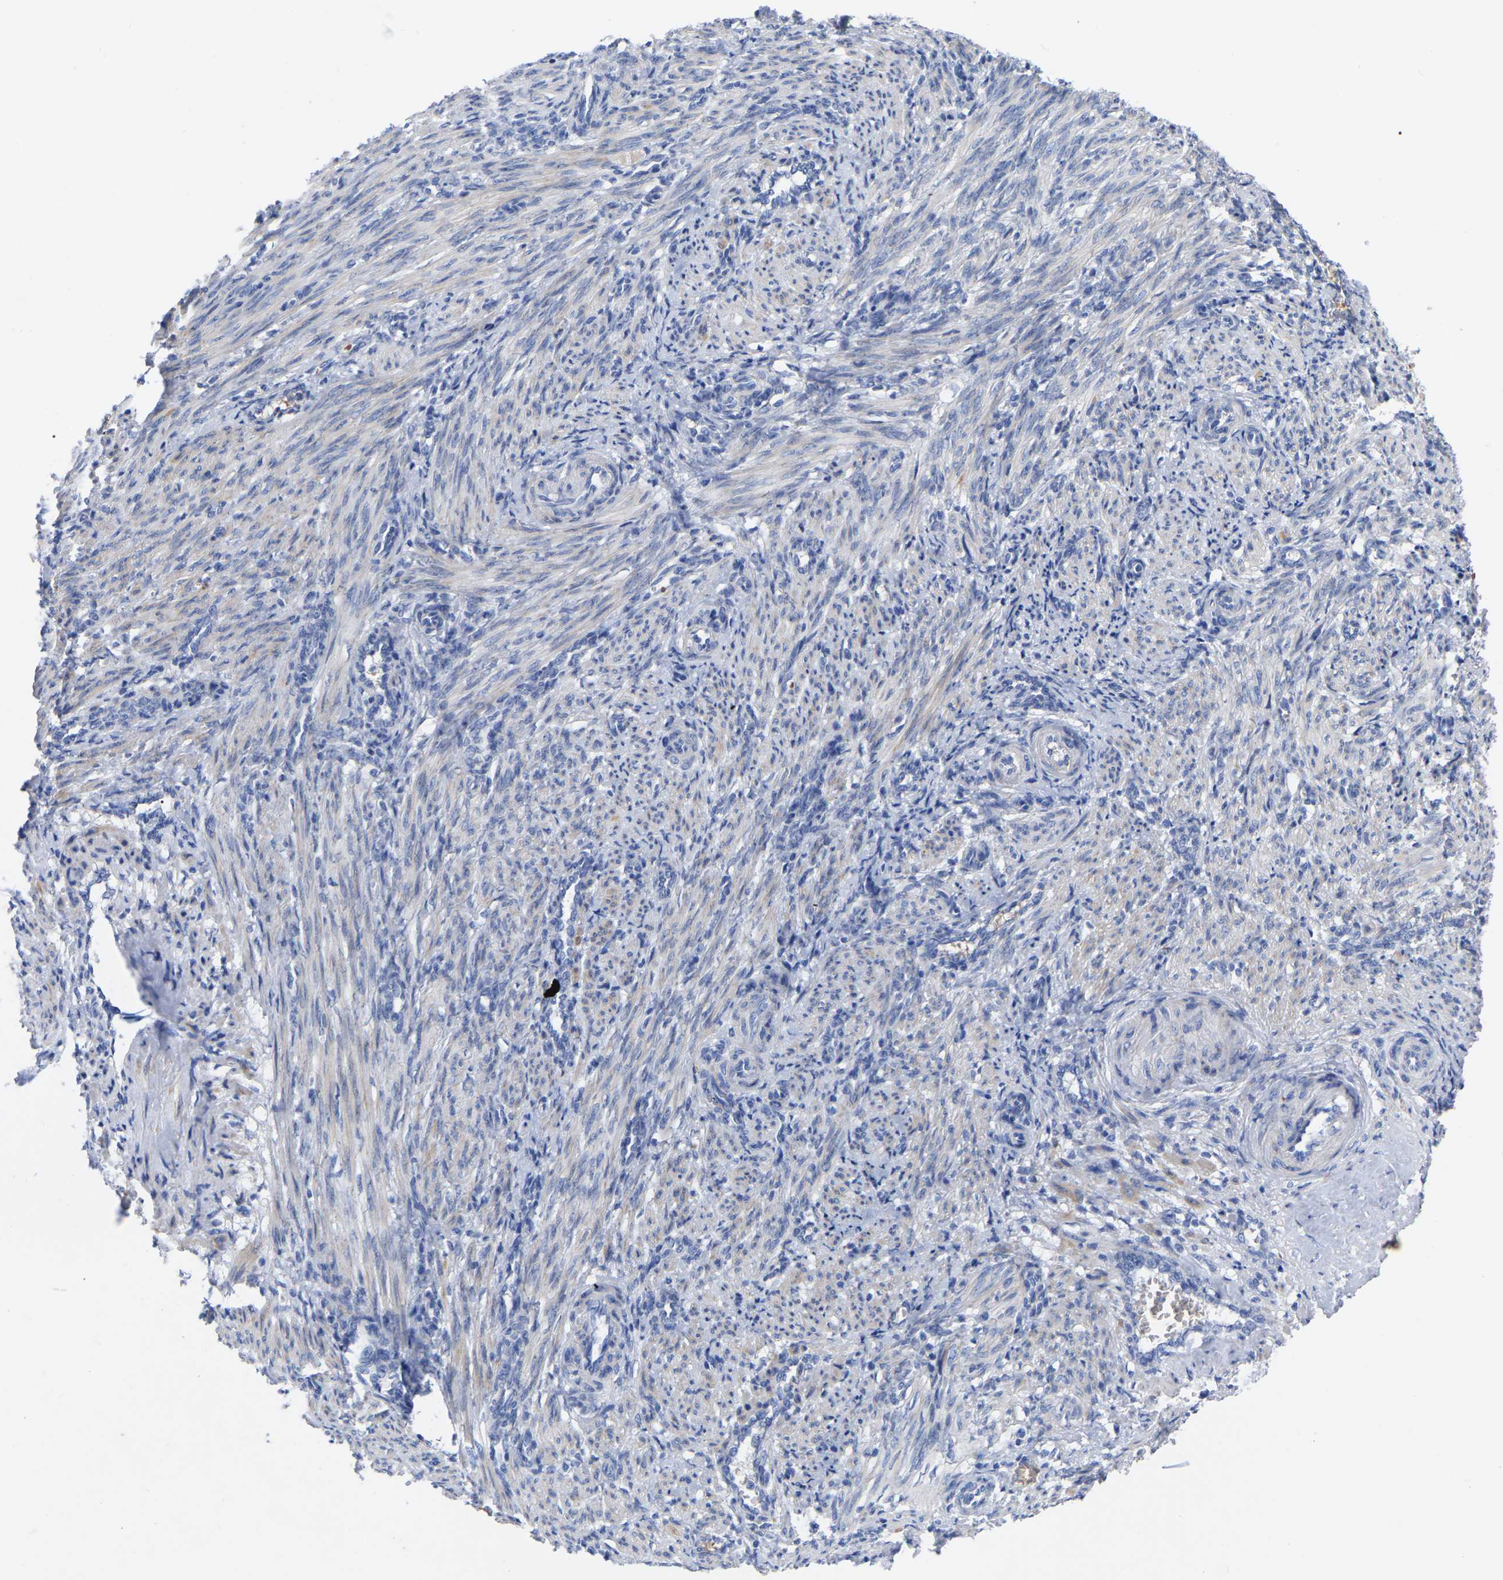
{"staining": {"intensity": "weak", "quantity": "25%-75%", "location": "cytoplasmic/membranous"}, "tissue": "smooth muscle", "cell_type": "Smooth muscle cells", "image_type": "normal", "snomed": [{"axis": "morphology", "description": "Normal tissue, NOS"}, {"axis": "topography", "description": "Endometrium"}], "caption": "Unremarkable smooth muscle shows weak cytoplasmic/membranous staining in approximately 25%-75% of smooth muscle cells.", "gene": "GDF3", "patient": {"sex": "female", "age": 33}}